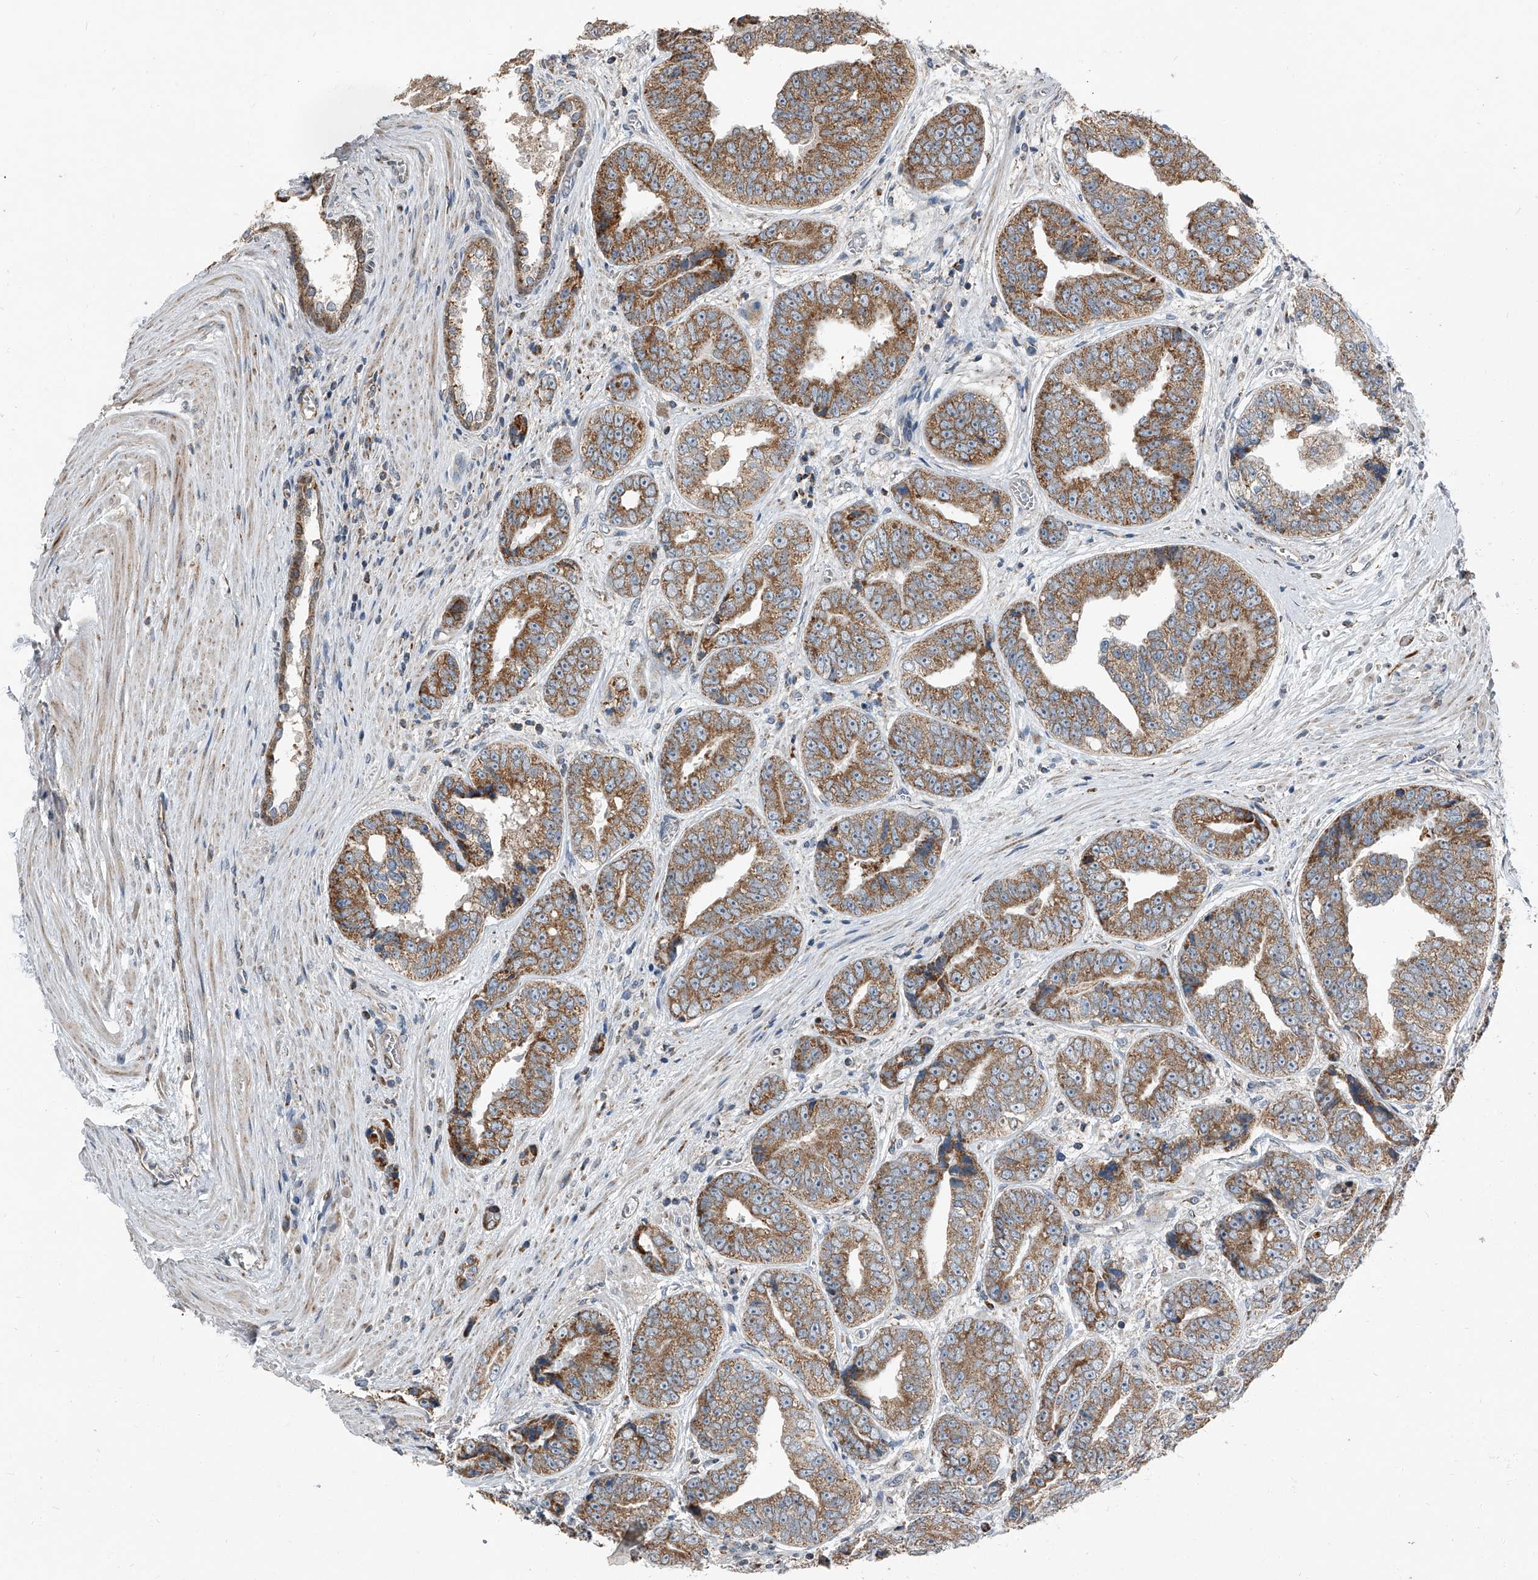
{"staining": {"intensity": "moderate", "quantity": ">75%", "location": "cytoplasmic/membranous"}, "tissue": "prostate cancer", "cell_type": "Tumor cells", "image_type": "cancer", "snomed": [{"axis": "morphology", "description": "Adenocarcinoma, High grade"}, {"axis": "topography", "description": "Prostate"}], "caption": "Immunohistochemistry (IHC) histopathology image of neoplastic tissue: human adenocarcinoma (high-grade) (prostate) stained using immunohistochemistry displays medium levels of moderate protein expression localized specifically in the cytoplasmic/membranous of tumor cells, appearing as a cytoplasmic/membranous brown color.", "gene": "CHRNA7", "patient": {"sex": "male", "age": 61}}